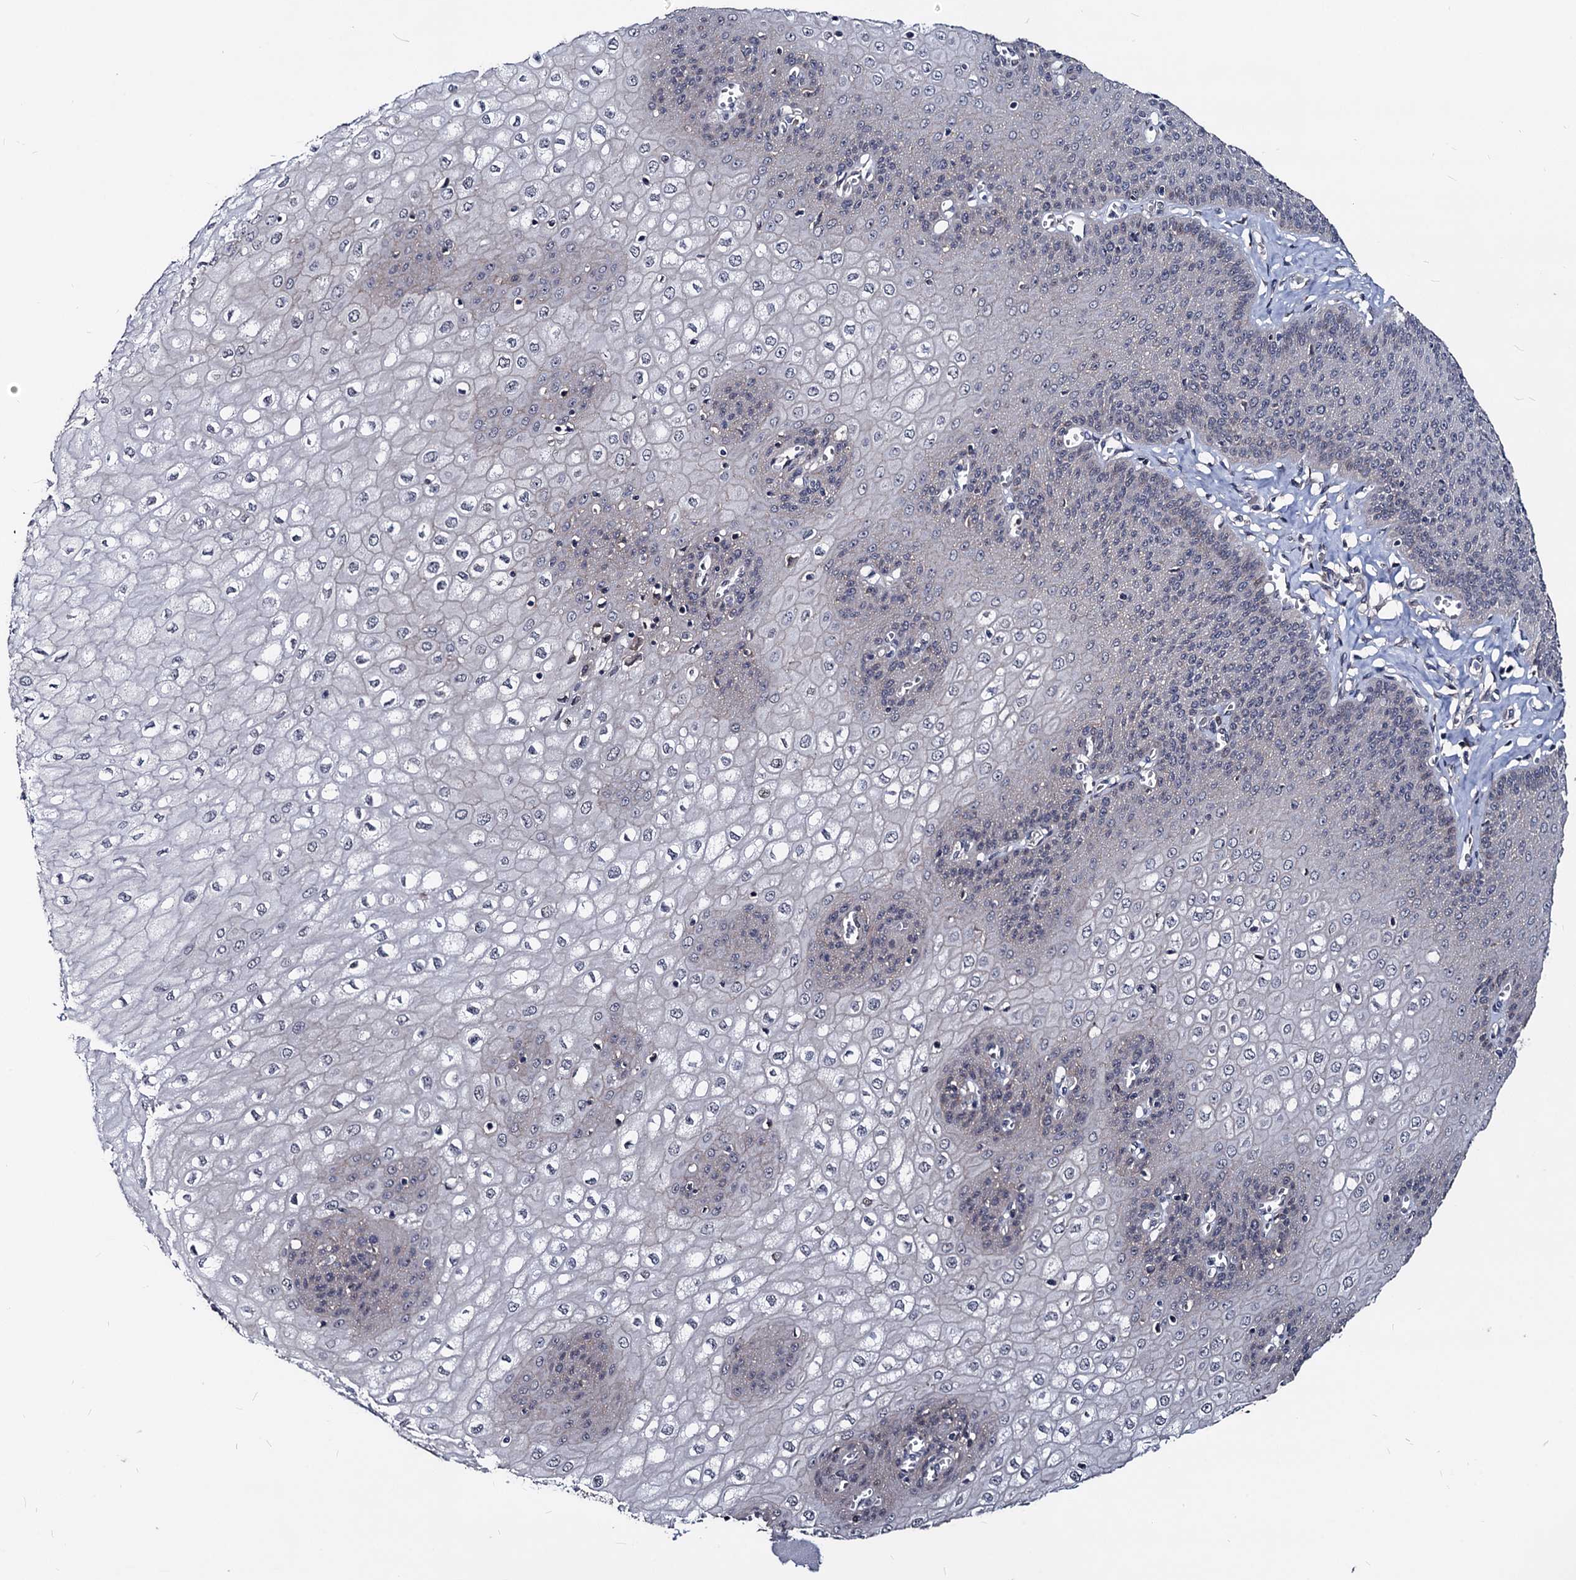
{"staining": {"intensity": "weak", "quantity": "<25%", "location": "nuclear"}, "tissue": "esophagus", "cell_type": "Squamous epithelial cells", "image_type": "normal", "snomed": [{"axis": "morphology", "description": "Normal tissue, NOS"}, {"axis": "topography", "description": "Esophagus"}], "caption": "Immunohistochemistry micrograph of unremarkable esophagus: esophagus stained with DAB displays no significant protein expression in squamous epithelial cells. (DAB (3,3'-diaminobenzidine) immunohistochemistry with hematoxylin counter stain).", "gene": "SMAGP", "patient": {"sex": "male", "age": 60}}